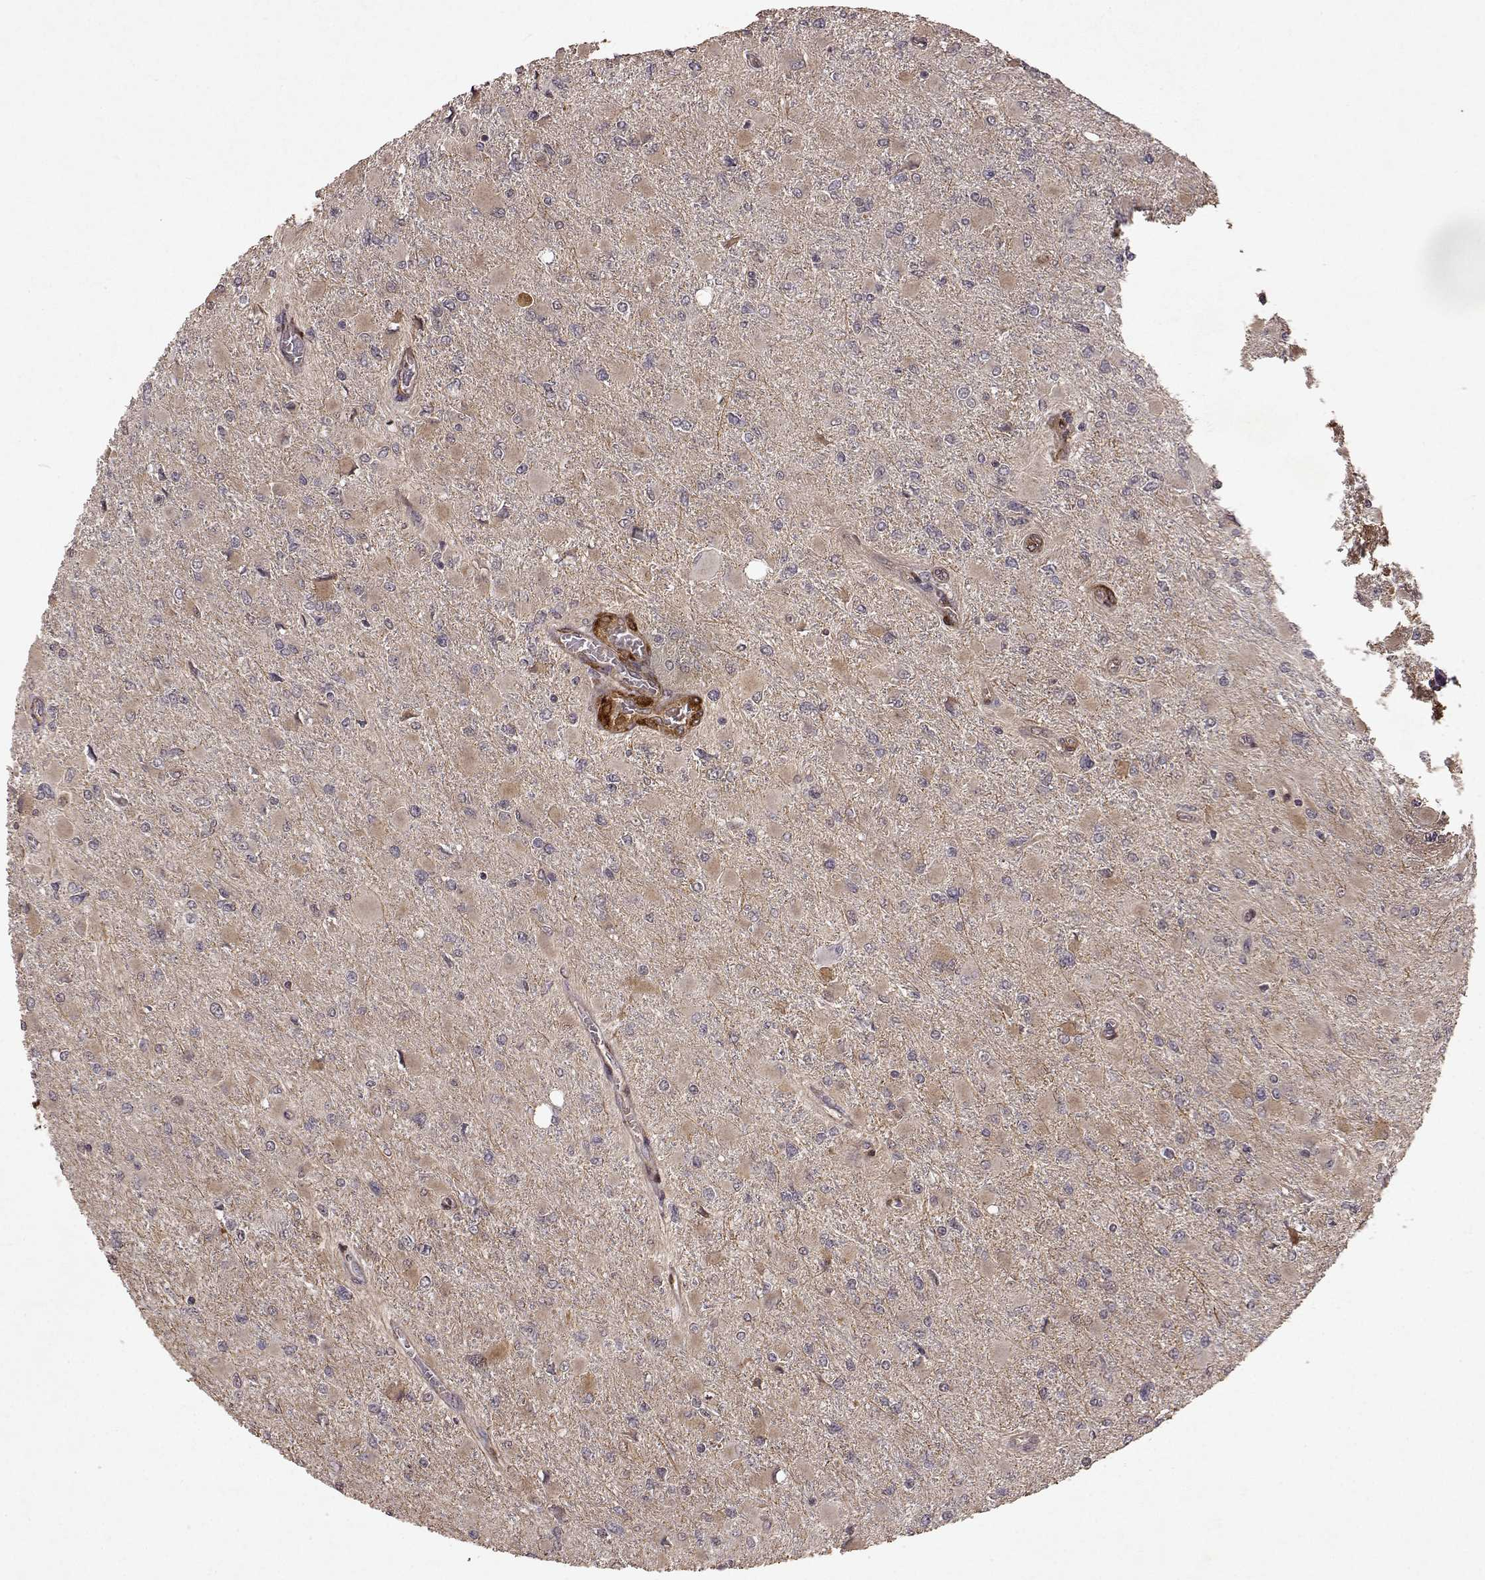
{"staining": {"intensity": "moderate", "quantity": "<25%", "location": "cytoplasmic/membranous"}, "tissue": "glioma", "cell_type": "Tumor cells", "image_type": "cancer", "snomed": [{"axis": "morphology", "description": "Glioma, malignant, High grade"}, {"axis": "topography", "description": "Cerebral cortex"}], "caption": "DAB (3,3'-diaminobenzidine) immunohistochemical staining of glioma exhibits moderate cytoplasmic/membranous protein staining in approximately <25% of tumor cells.", "gene": "FSTL1", "patient": {"sex": "female", "age": 36}}